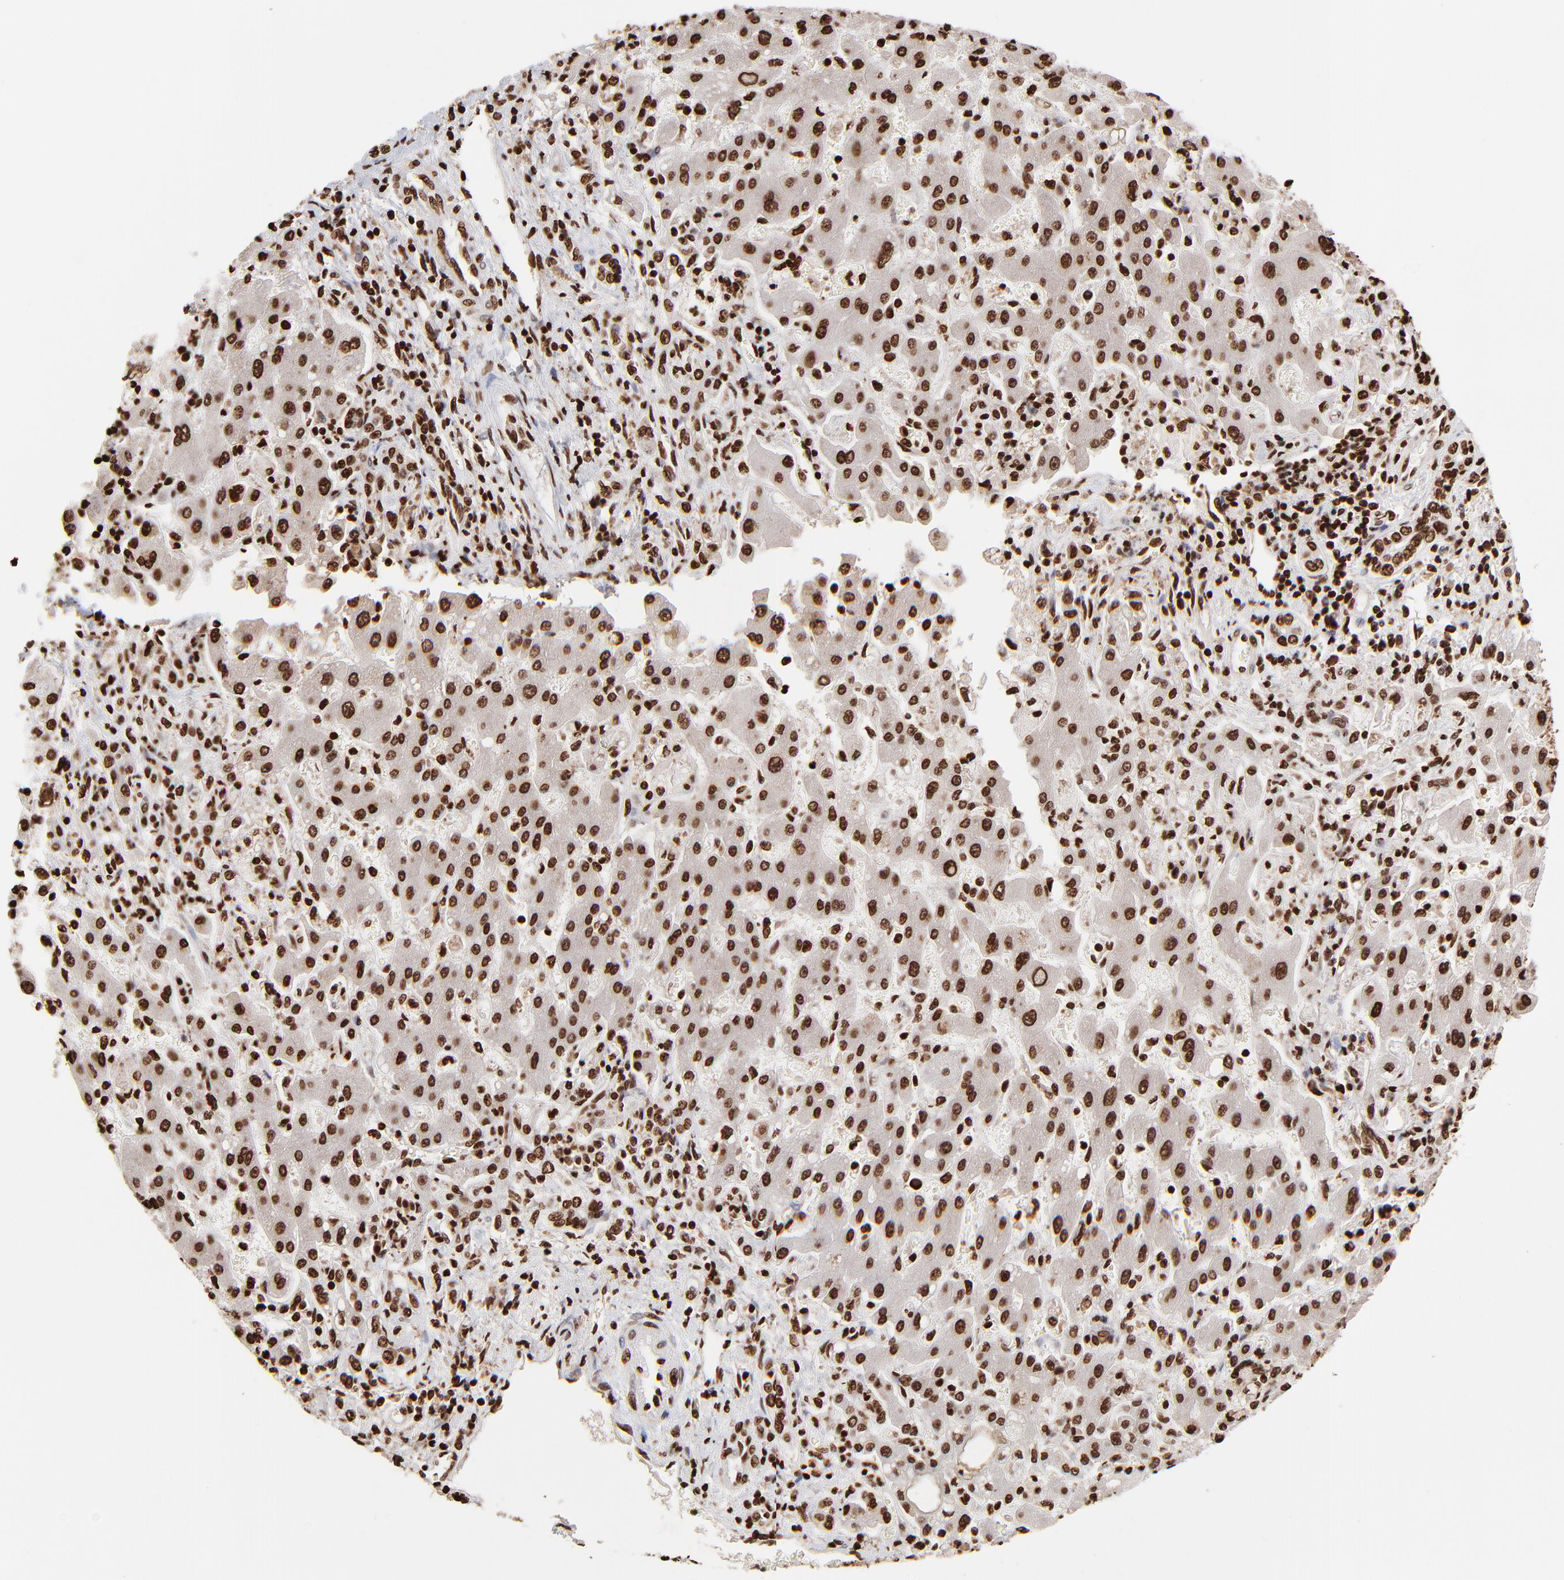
{"staining": {"intensity": "strong", "quantity": ">75%", "location": "nuclear"}, "tissue": "liver cancer", "cell_type": "Tumor cells", "image_type": "cancer", "snomed": [{"axis": "morphology", "description": "Cholangiocarcinoma"}, {"axis": "topography", "description": "Liver"}], "caption": "Immunohistochemical staining of human liver cancer demonstrates high levels of strong nuclear expression in approximately >75% of tumor cells.", "gene": "ZNF544", "patient": {"sex": "male", "age": 50}}